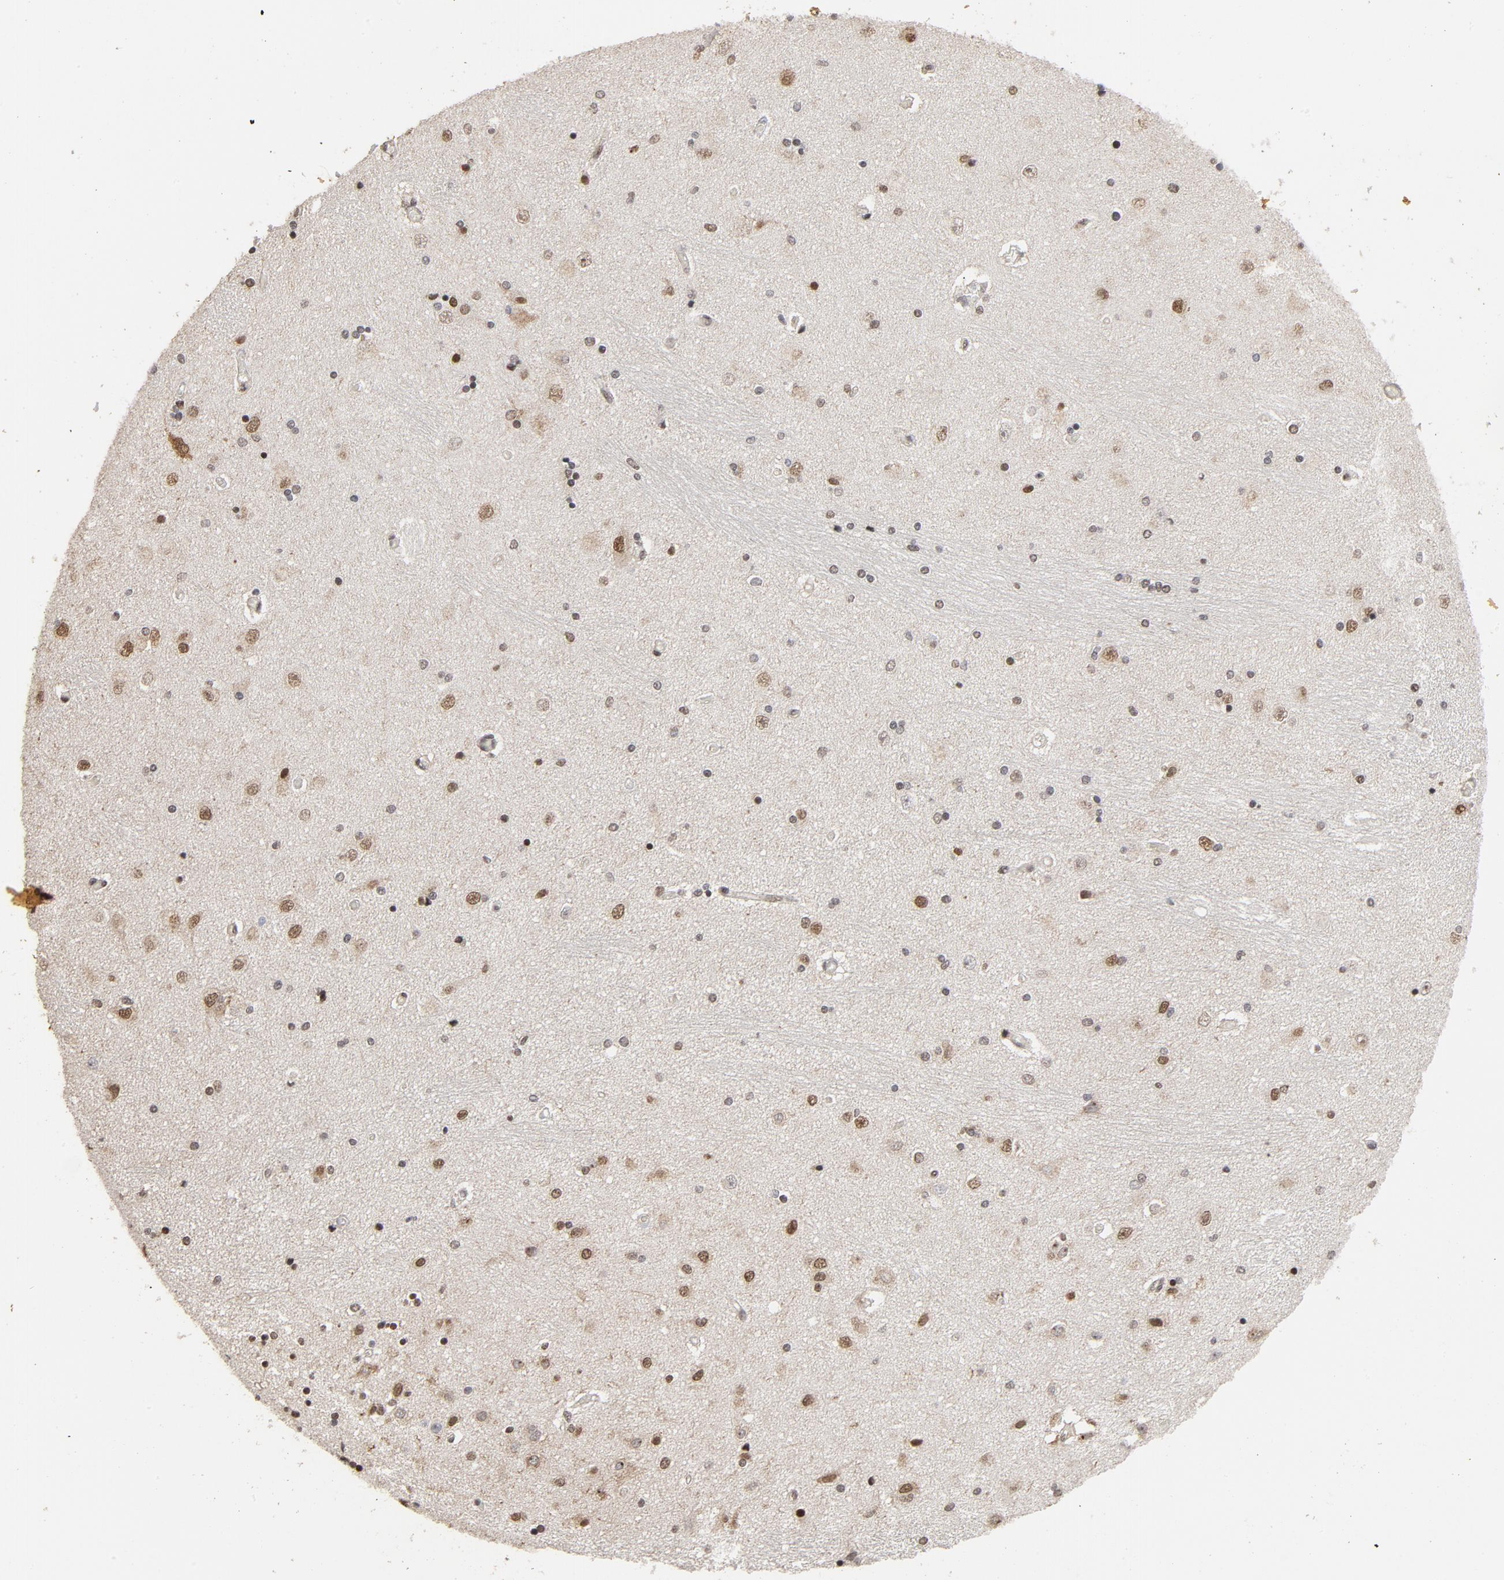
{"staining": {"intensity": "moderate", "quantity": "25%-75%", "location": "nuclear"}, "tissue": "hippocampus", "cell_type": "Glial cells", "image_type": "normal", "snomed": [{"axis": "morphology", "description": "Normal tissue, NOS"}, {"axis": "topography", "description": "Hippocampus"}], "caption": "Protein analysis of unremarkable hippocampus demonstrates moderate nuclear expression in approximately 25%-75% of glial cells. The protein is stained brown, and the nuclei are stained in blue (DAB IHC with brightfield microscopy, high magnification).", "gene": "TP53RK", "patient": {"sex": "female", "age": 54}}